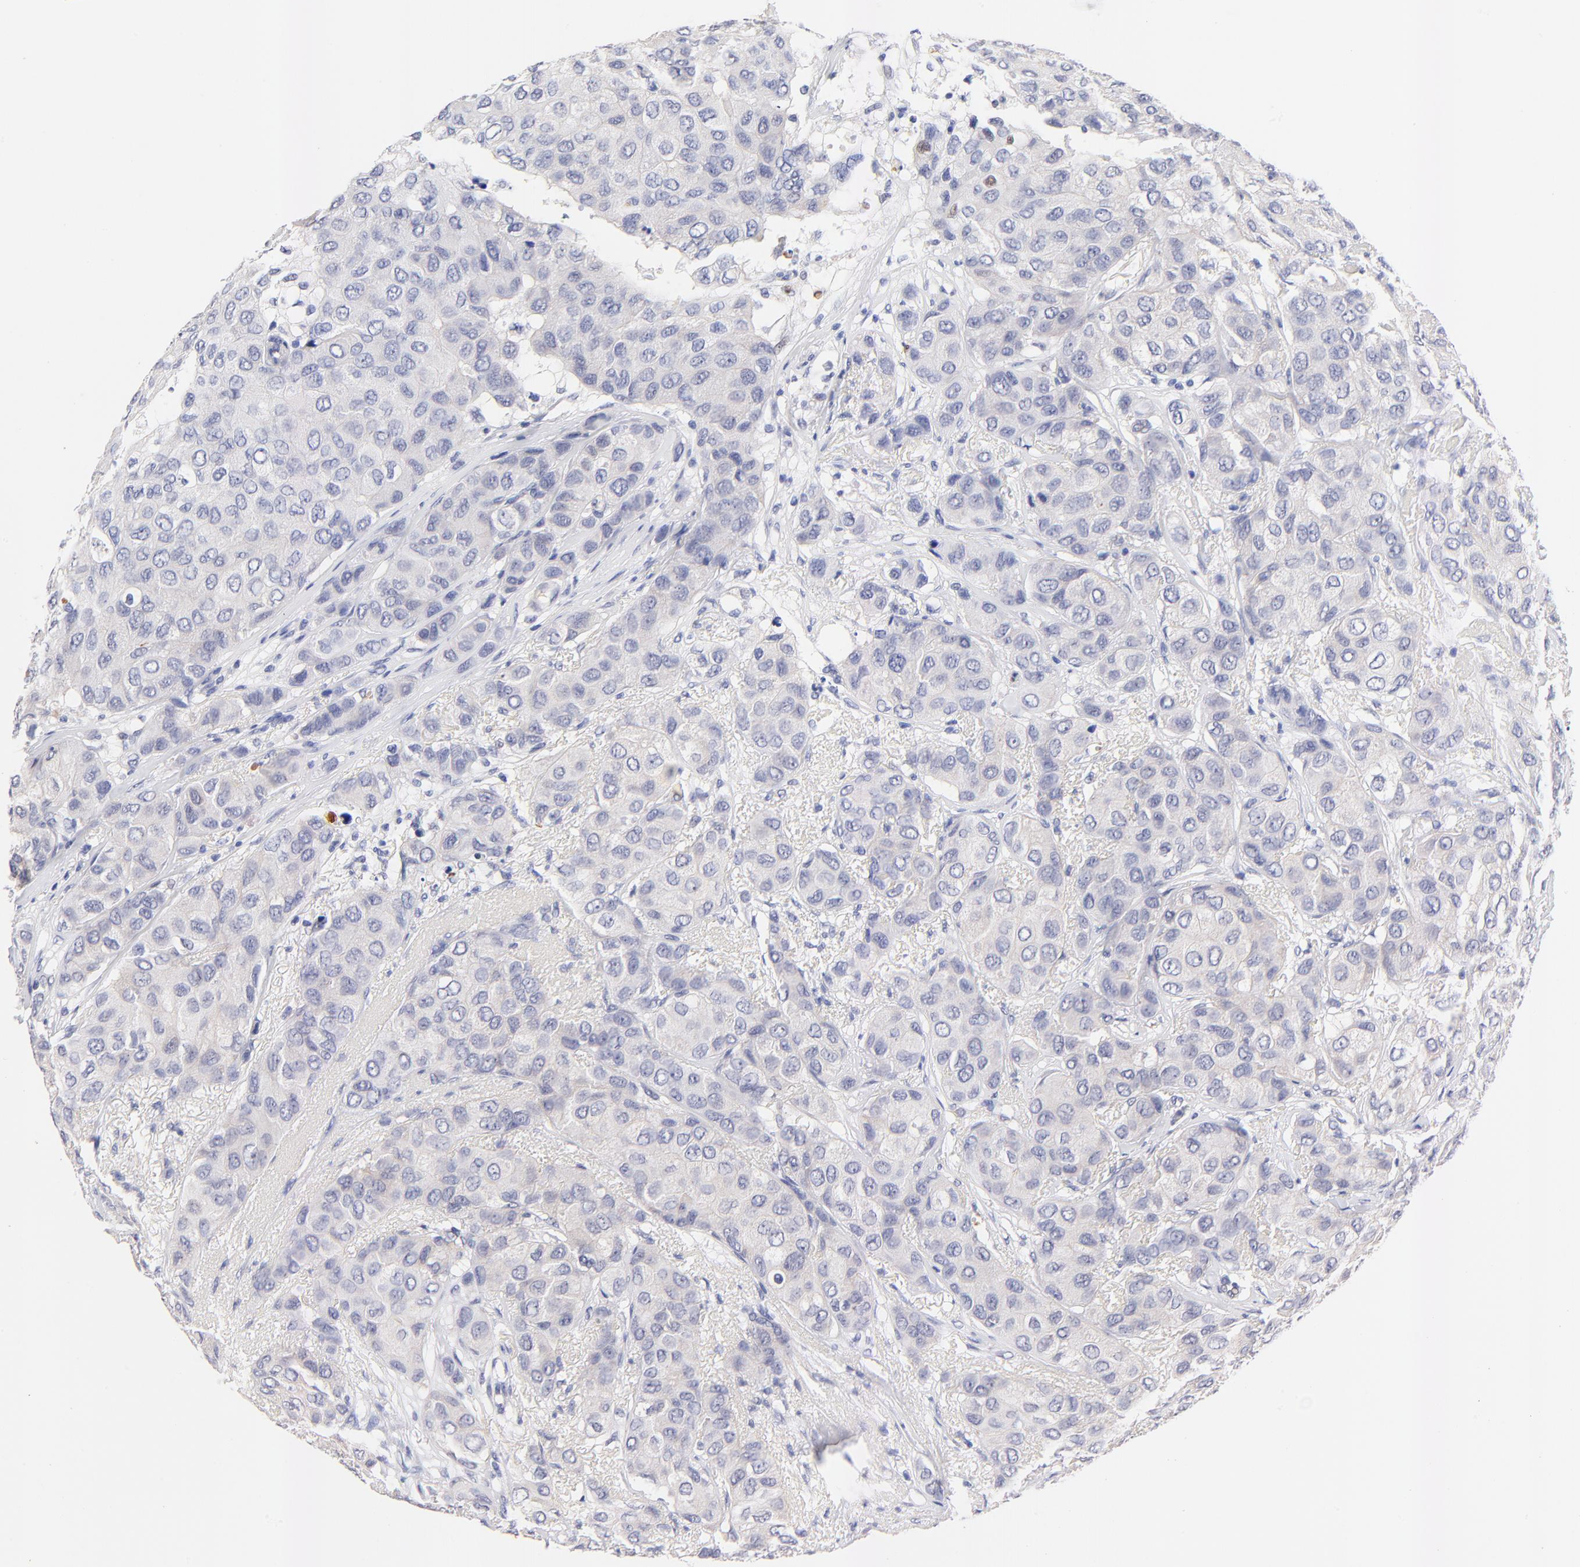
{"staining": {"intensity": "negative", "quantity": "none", "location": "none"}, "tissue": "breast cancer", "cell_type": "Tumor cells", "image_type": "cancer", "snomed": [{"axis": "morphology", "description": "Duct carcinoma"}, {"axis": "topography", "description": "Breast"}], "caption": "Micrograph shows no protein staining in tumor cells of breast cancer tissue.", "gene": "FAM117B", "patient": {"sex": "female", "age": 68}}